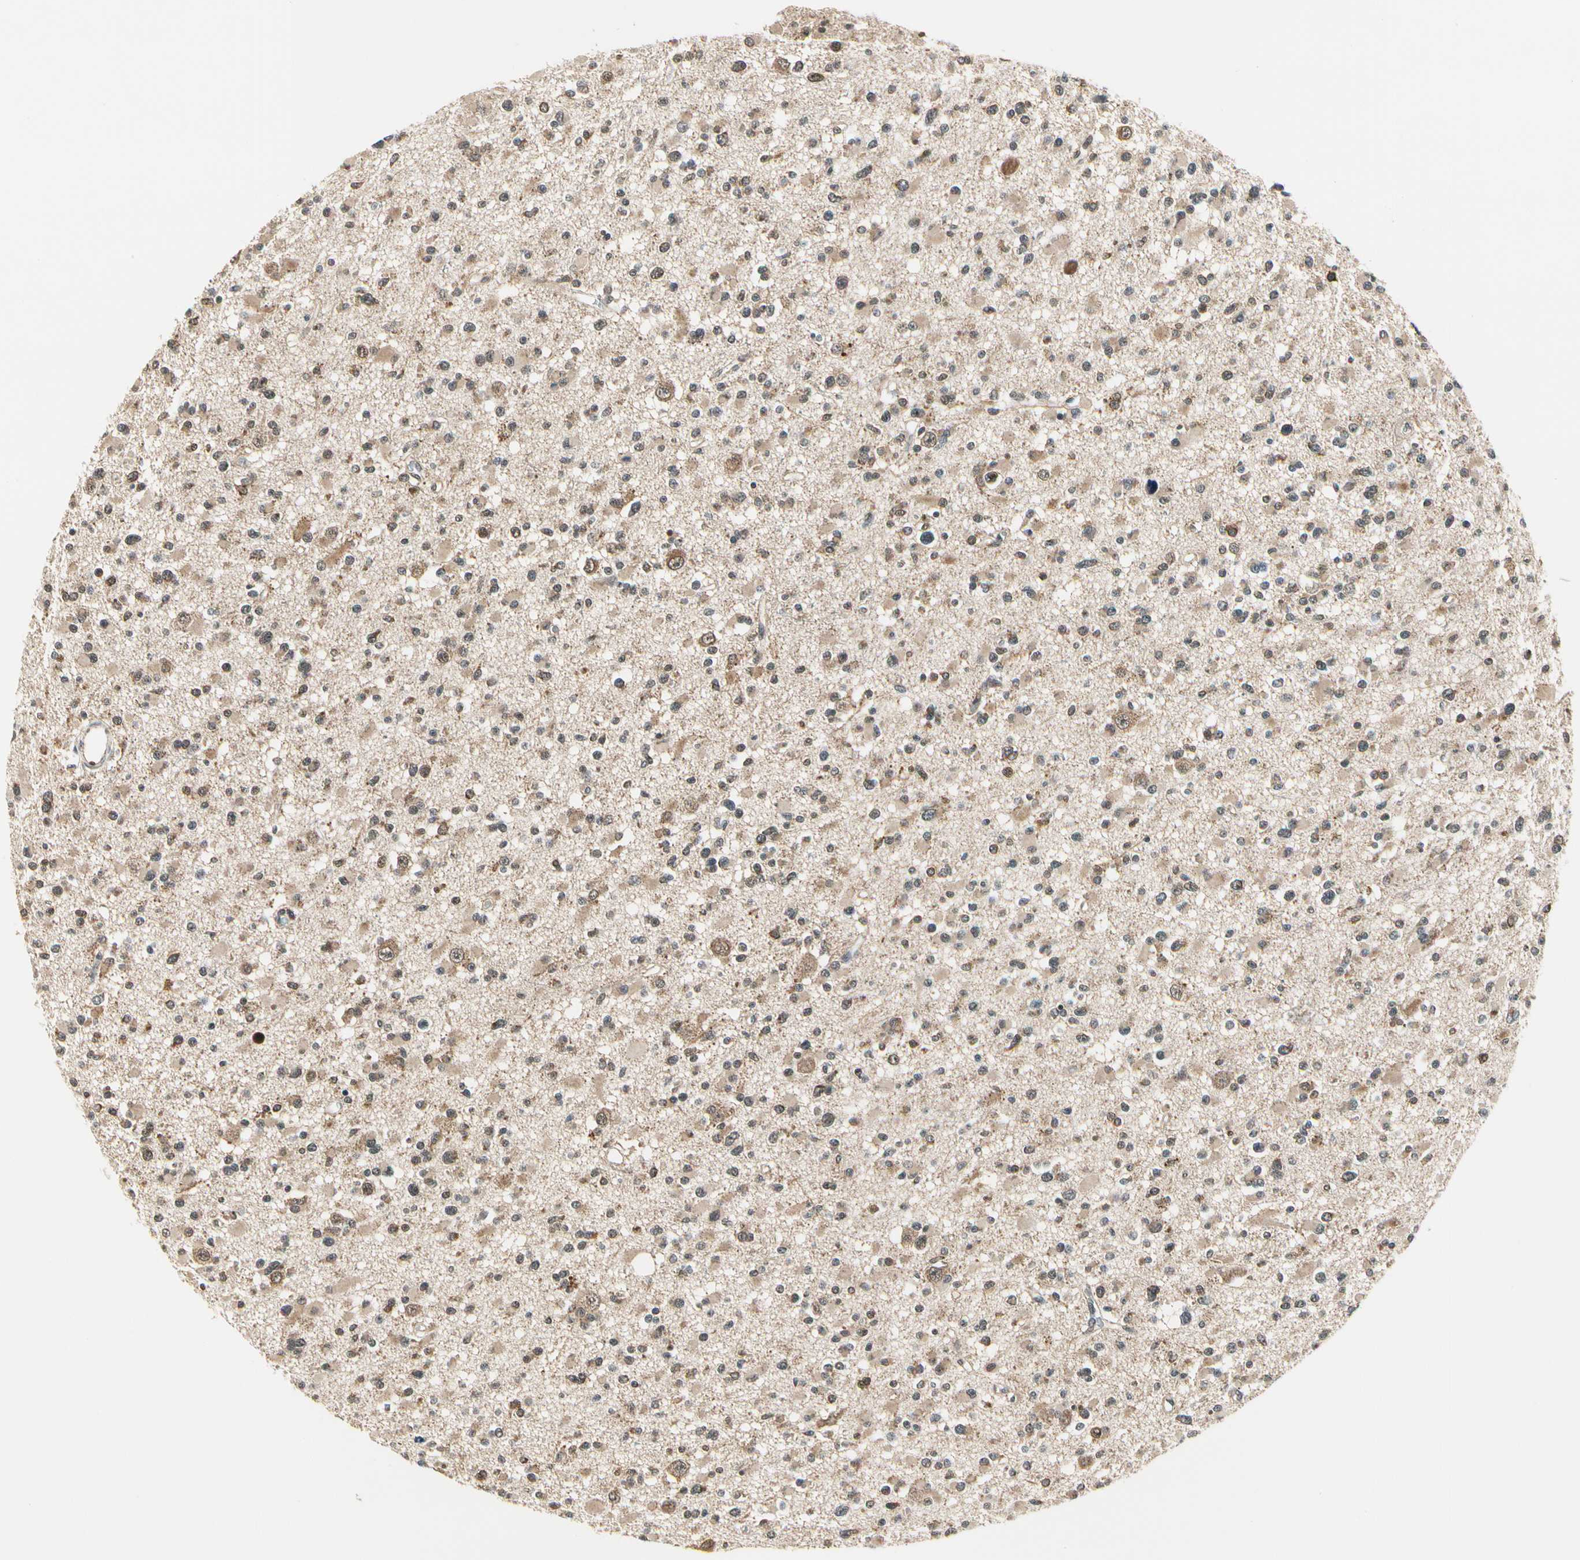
{"staining": {"intensity": "moderate", "quantity": ">75%", "location": "cytoplasmic/membranous"}, "tissue": "glioma", "cell_type": "Tumor cells", "image_type": "cancer", "snomed": [{"axis": "morphology", "description": "Glioma, malignant, Low grade"}, {"axis": "topography", "description": "Brain"}], "caption": "Glioma stained for a protein demonstrates moderate cytoplasmic/membranous positivity in tumor cells.", "gene": "PDK2", "patient": {"sex": "female", "age": 22}}